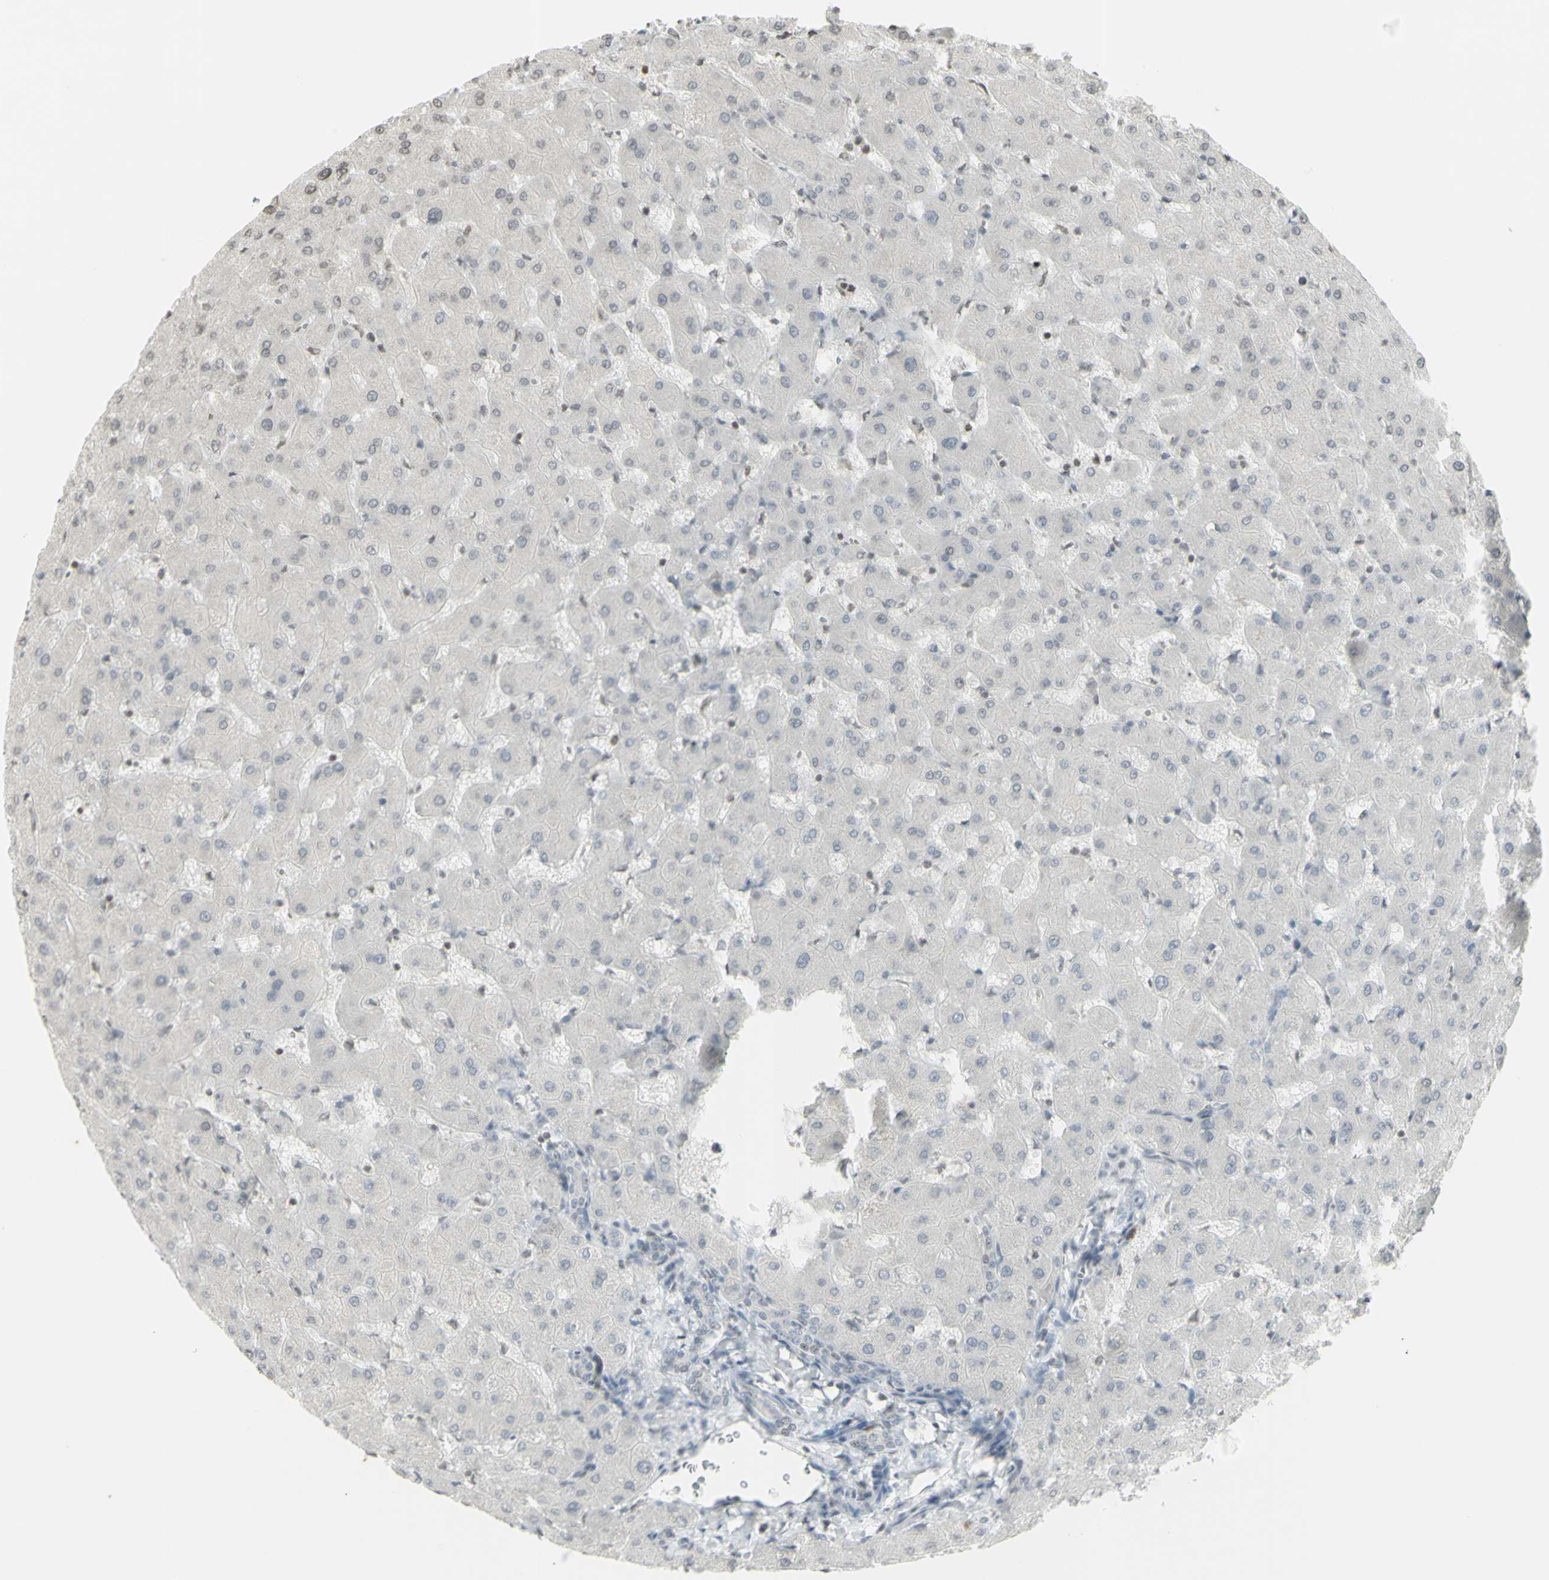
{"staining": {"intensity": "negative", "quantity": "none", "location": "none"}, "tissue": "liver", "cell_type": "Cholangiocytes", "image_type": "normal", "snomed": [{"axis": "morphology", "description": "Normal tissue, NOS"}, {"axis": "topography", "description": "Liver"}], "caption": "IHC image of normal liver stained for a protein (brown), which exhibits no staining in cholangiocytes.", "gene": "MUC5AC", "patient": {"sex": "female", "age": 63}}